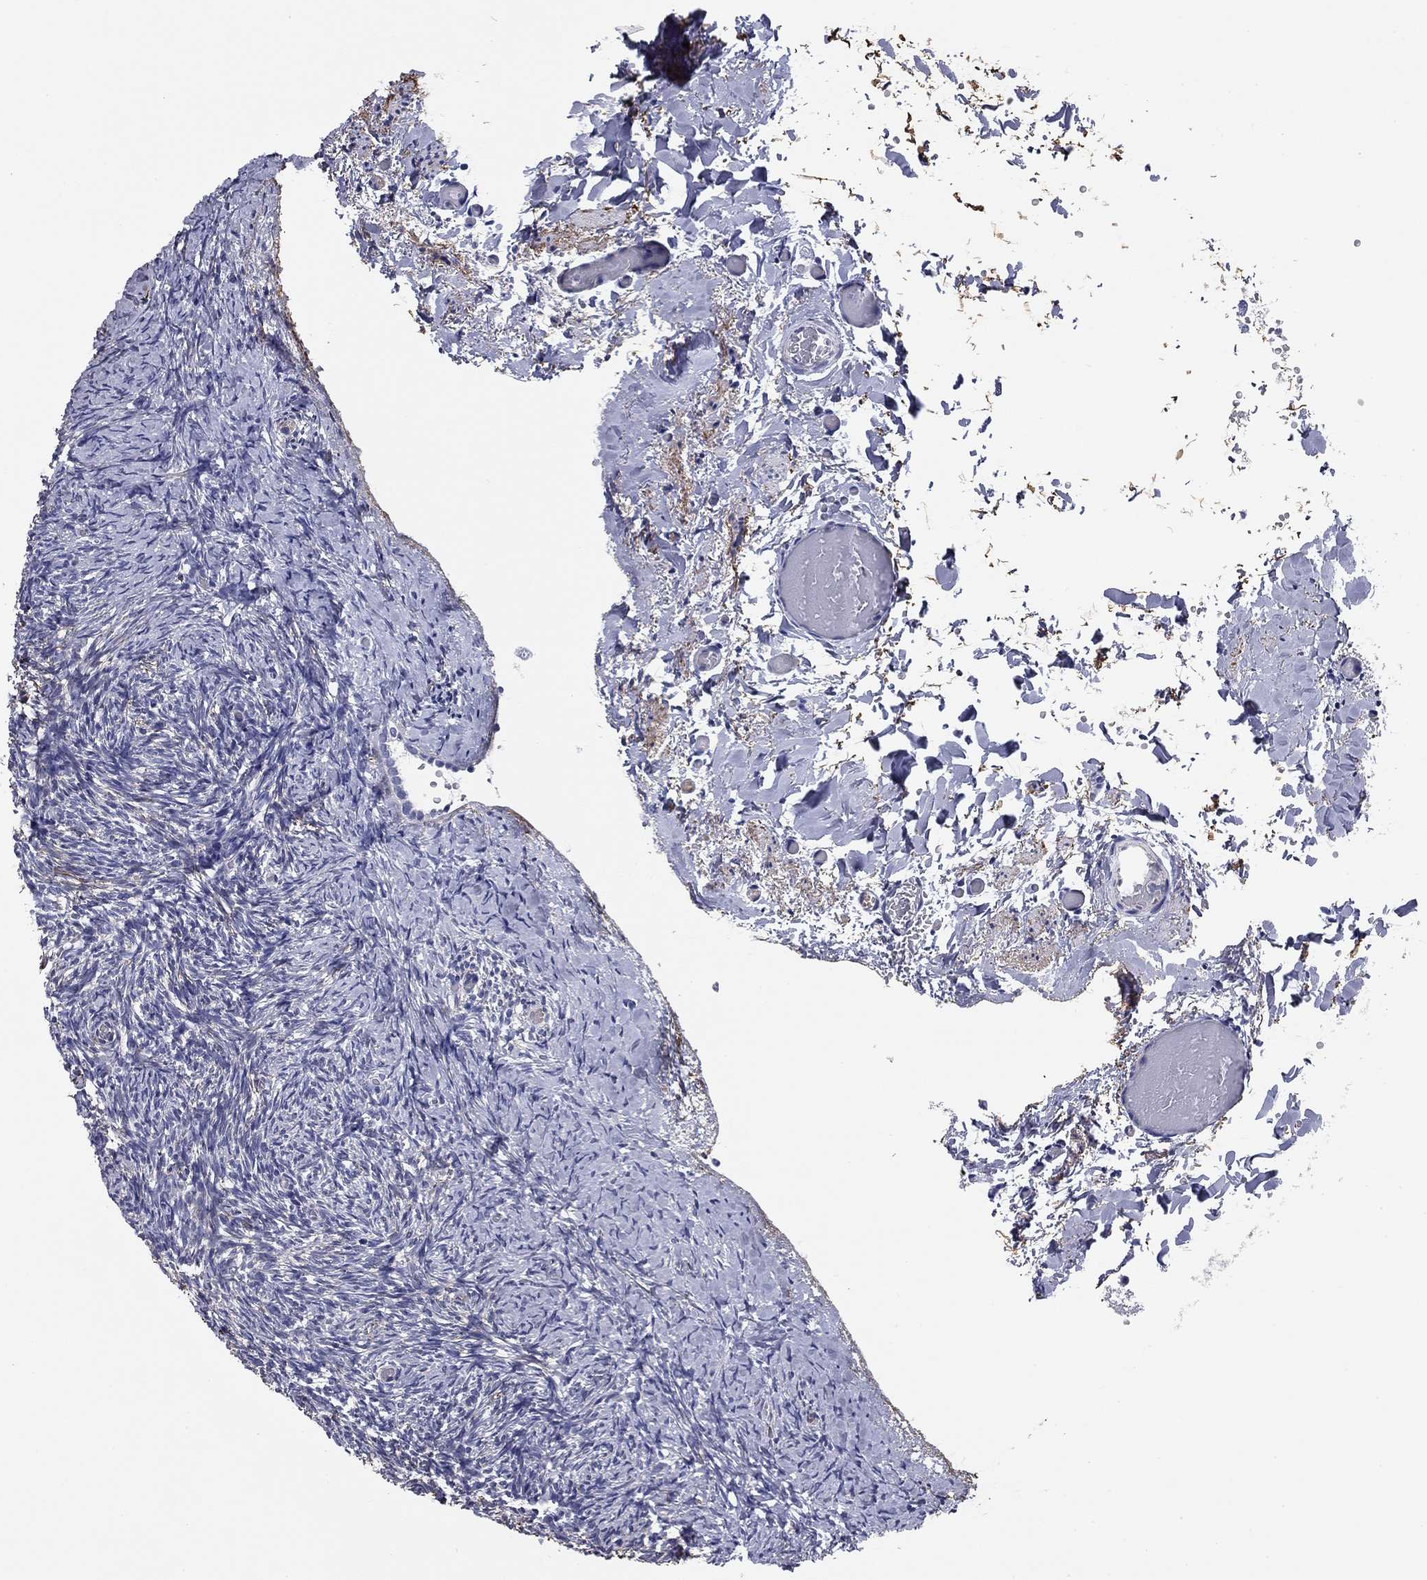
{"staining": {"intensity": "negative", "quantity": "none", "location": "none"}, "tissue": "ovary", "cell_type": "Follicle cells", "image_type": "normal", "snomed": [{"axis": "morphology", "description": "Normal tissue, NOS"}, {"axis": "topography", "description": "Ovary"}], "caption": "Human ovary stained for a protein using immunohistochemistry shows no expression in follicle cells.", "gene": "REXO5", "patient": {"sex": "female", "age": 39}}